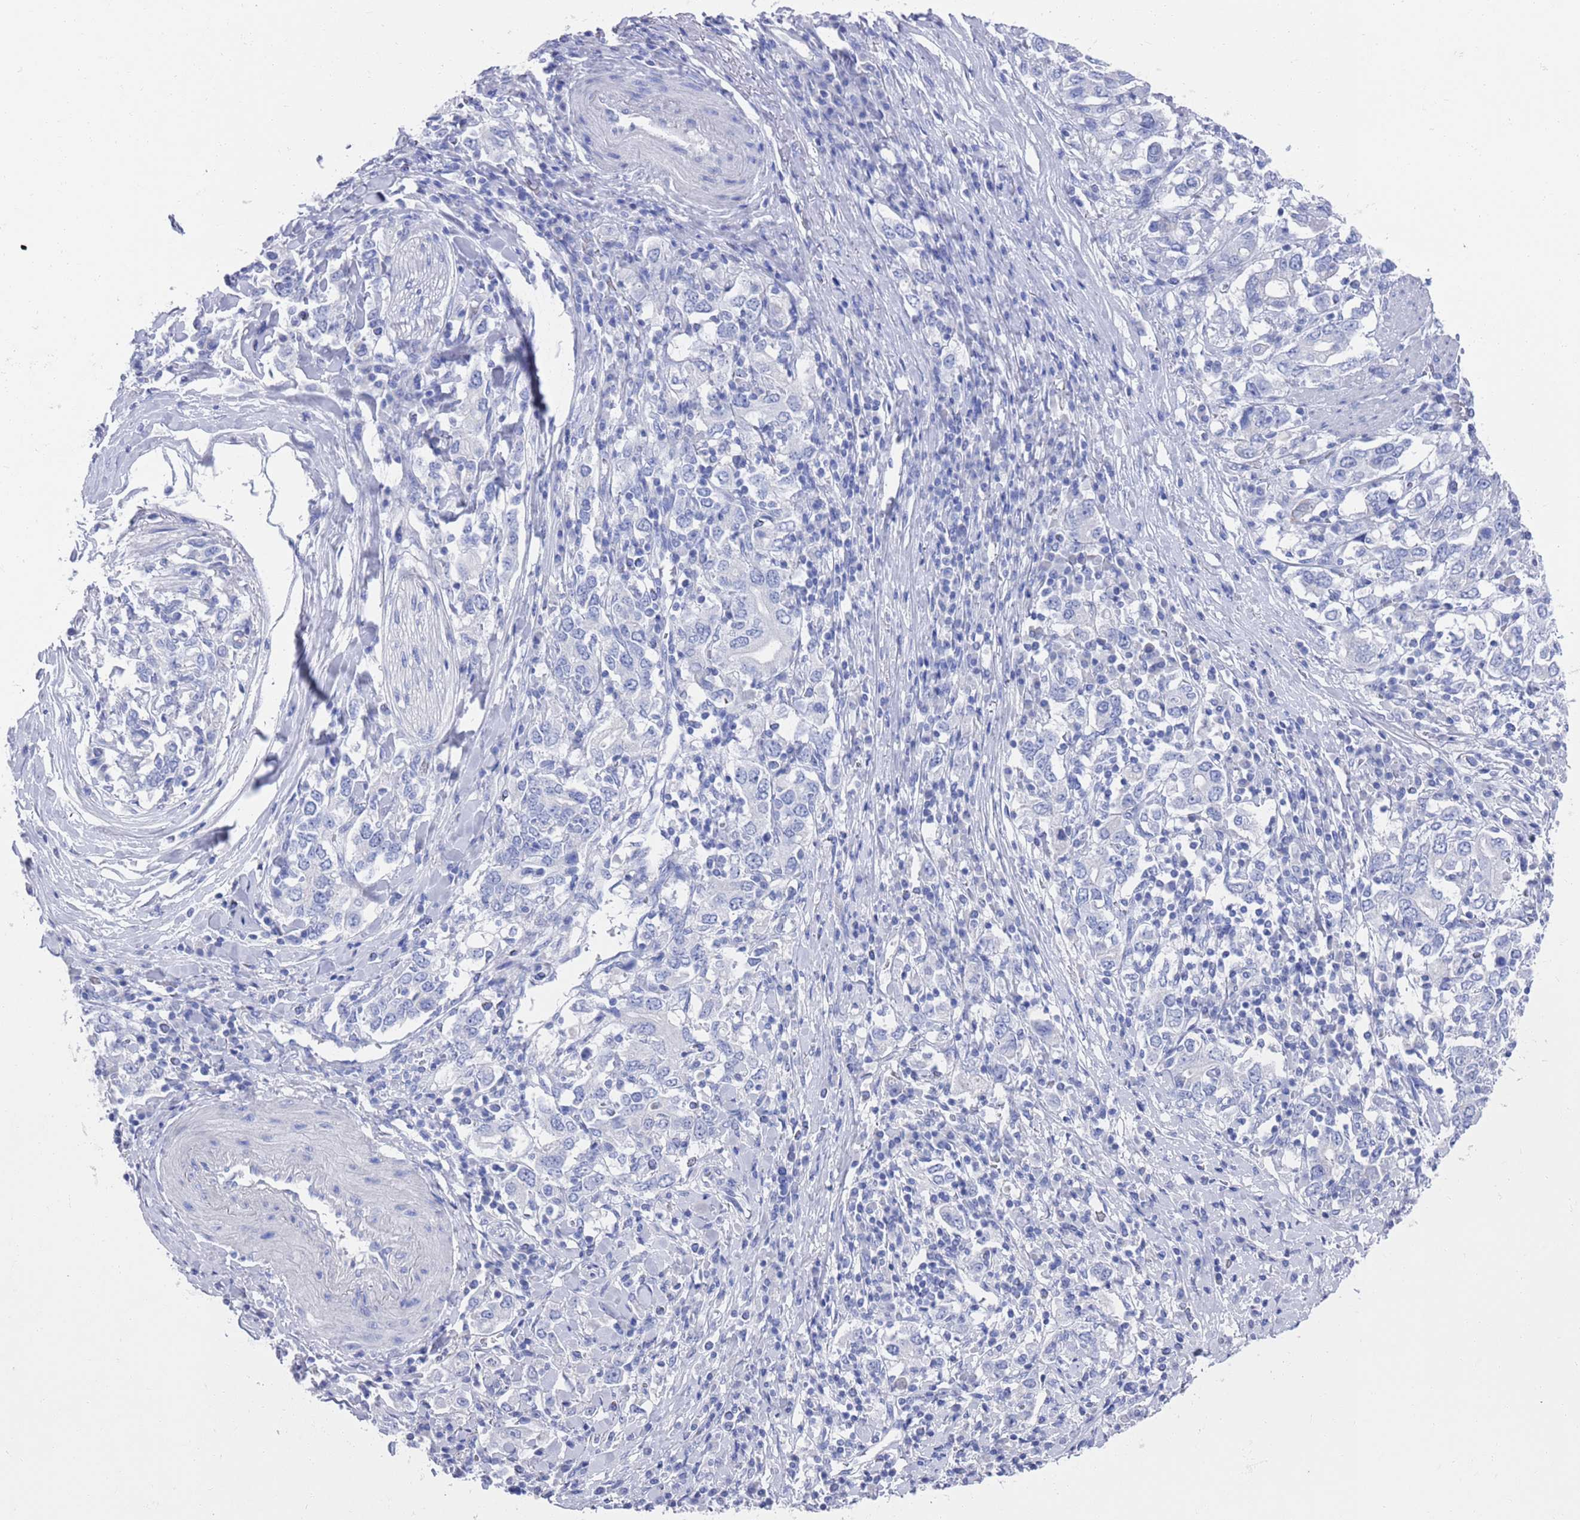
{"staining": {"intensity": "negative", "quantity": "none", "location": "none"}, "tissue": "stomach cancer", "cell_type": "Tumor cells", "image_type": "cancer", "snomed": [{"axis": "morphology", "description": "Adenocarcinoma, NOS"}, {"axis": "topography", "description": "Stomach, upper"}, {"axis": "topography", "description": "Stomach"}], "caption": "Micrograph shows no significant protein positivity in tumor cells of stomach cancer (adenocarcinoma). (IHC, brightfield microscopy, high magnification).", "gene": "MTMR2", "patient": {"sex": "male", "age": 62}}